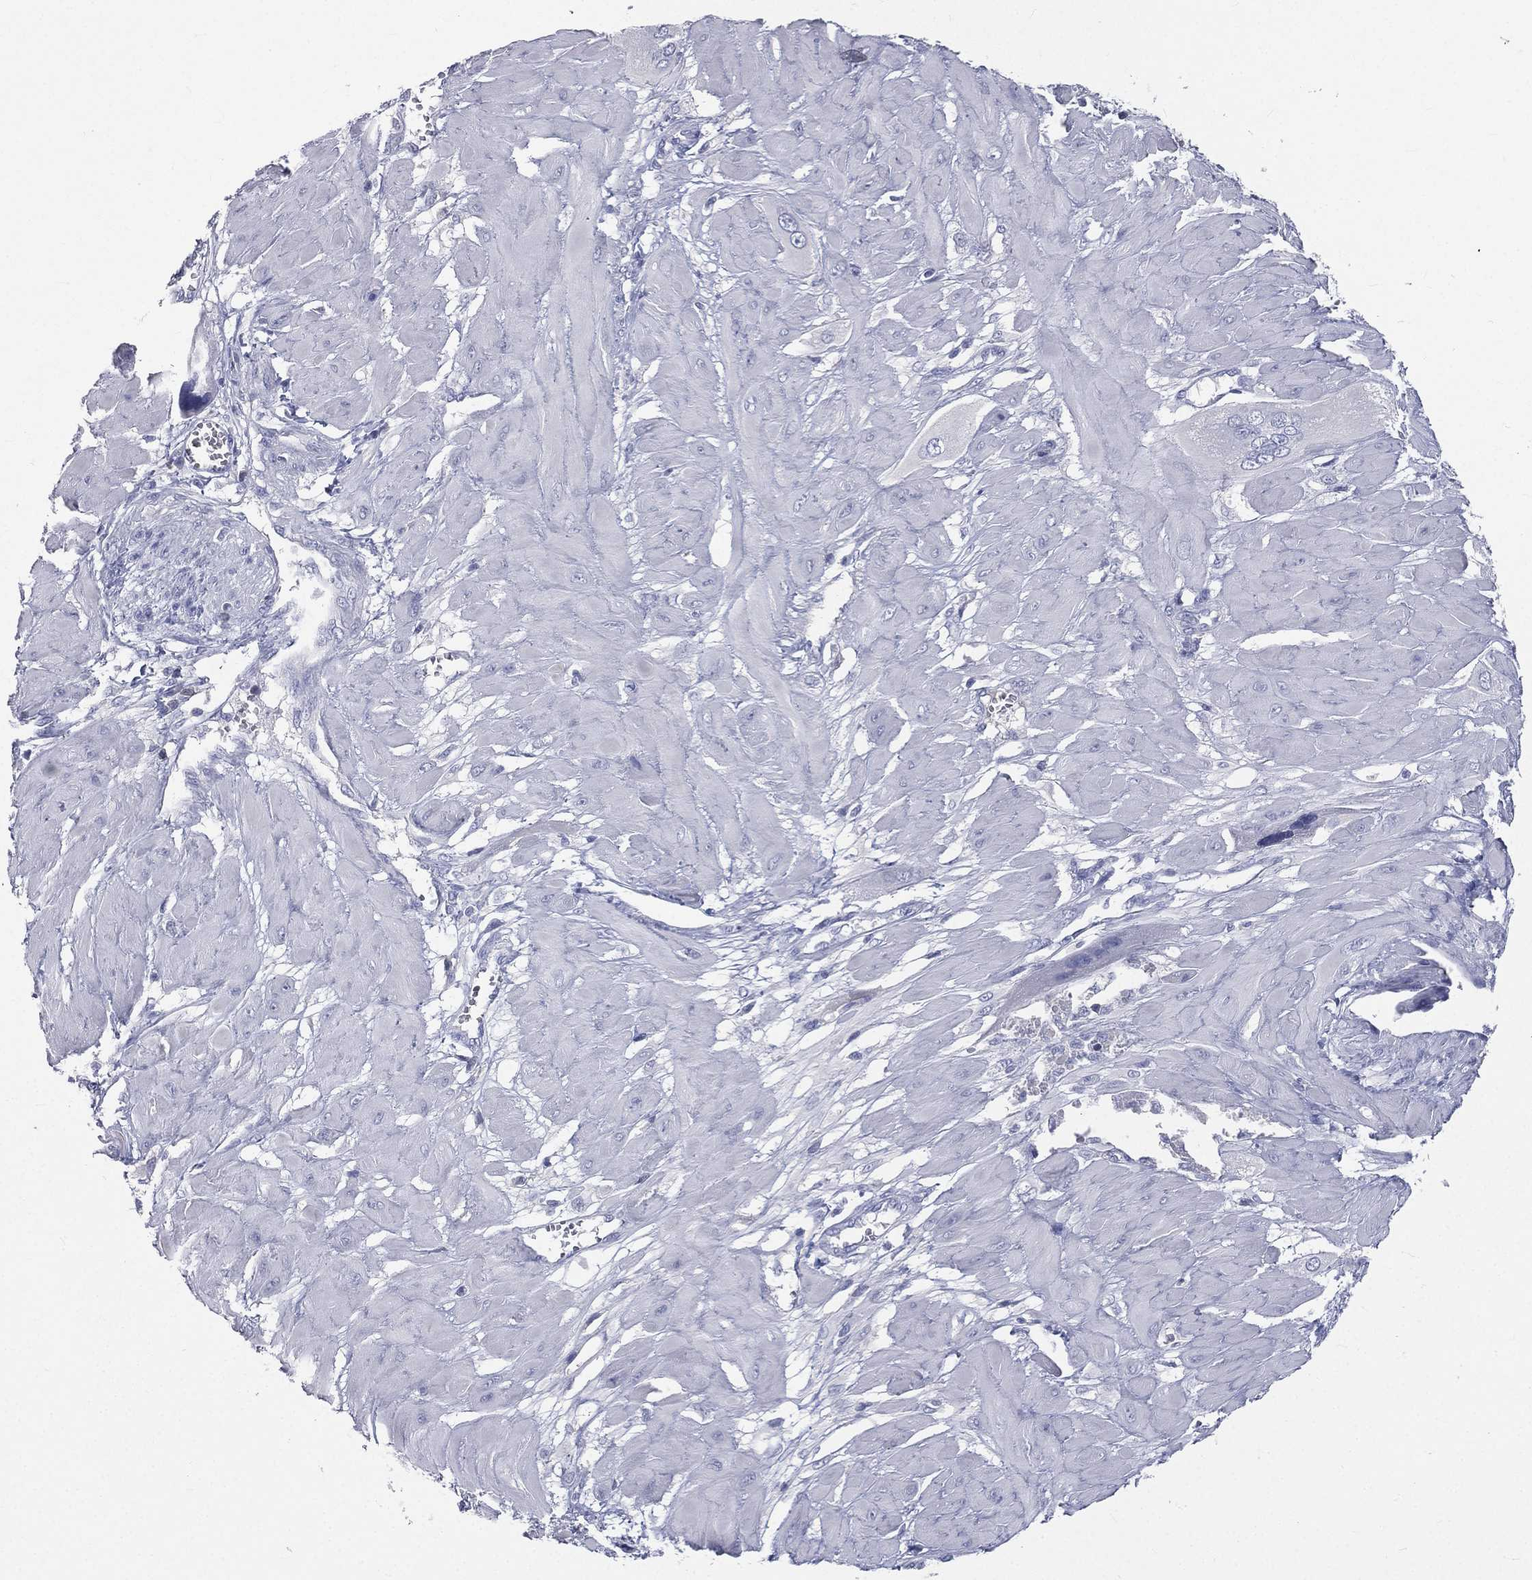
{"staining": {"intensity": "negative", "quantity": "none", "location": "none"}, "tissue": "cervical cancer", "cell_type": "Tumor cells", "image_type": "cancer", "snomed": [{"axis": "morphology", "description": "Squamous cell carcinoma, NOS"}, {"axis": "topography", "description": "Cervix"}], "caption": "IHC image of neoplastic tissue: human cervical cancer (squamous cell carcinoma) stained with DAB (3,3'-diaminobenzidine) displays no significant protein expression in tumor cells.", "gene": "CD3D", "patient": {"sex": "female", "age": 34}}